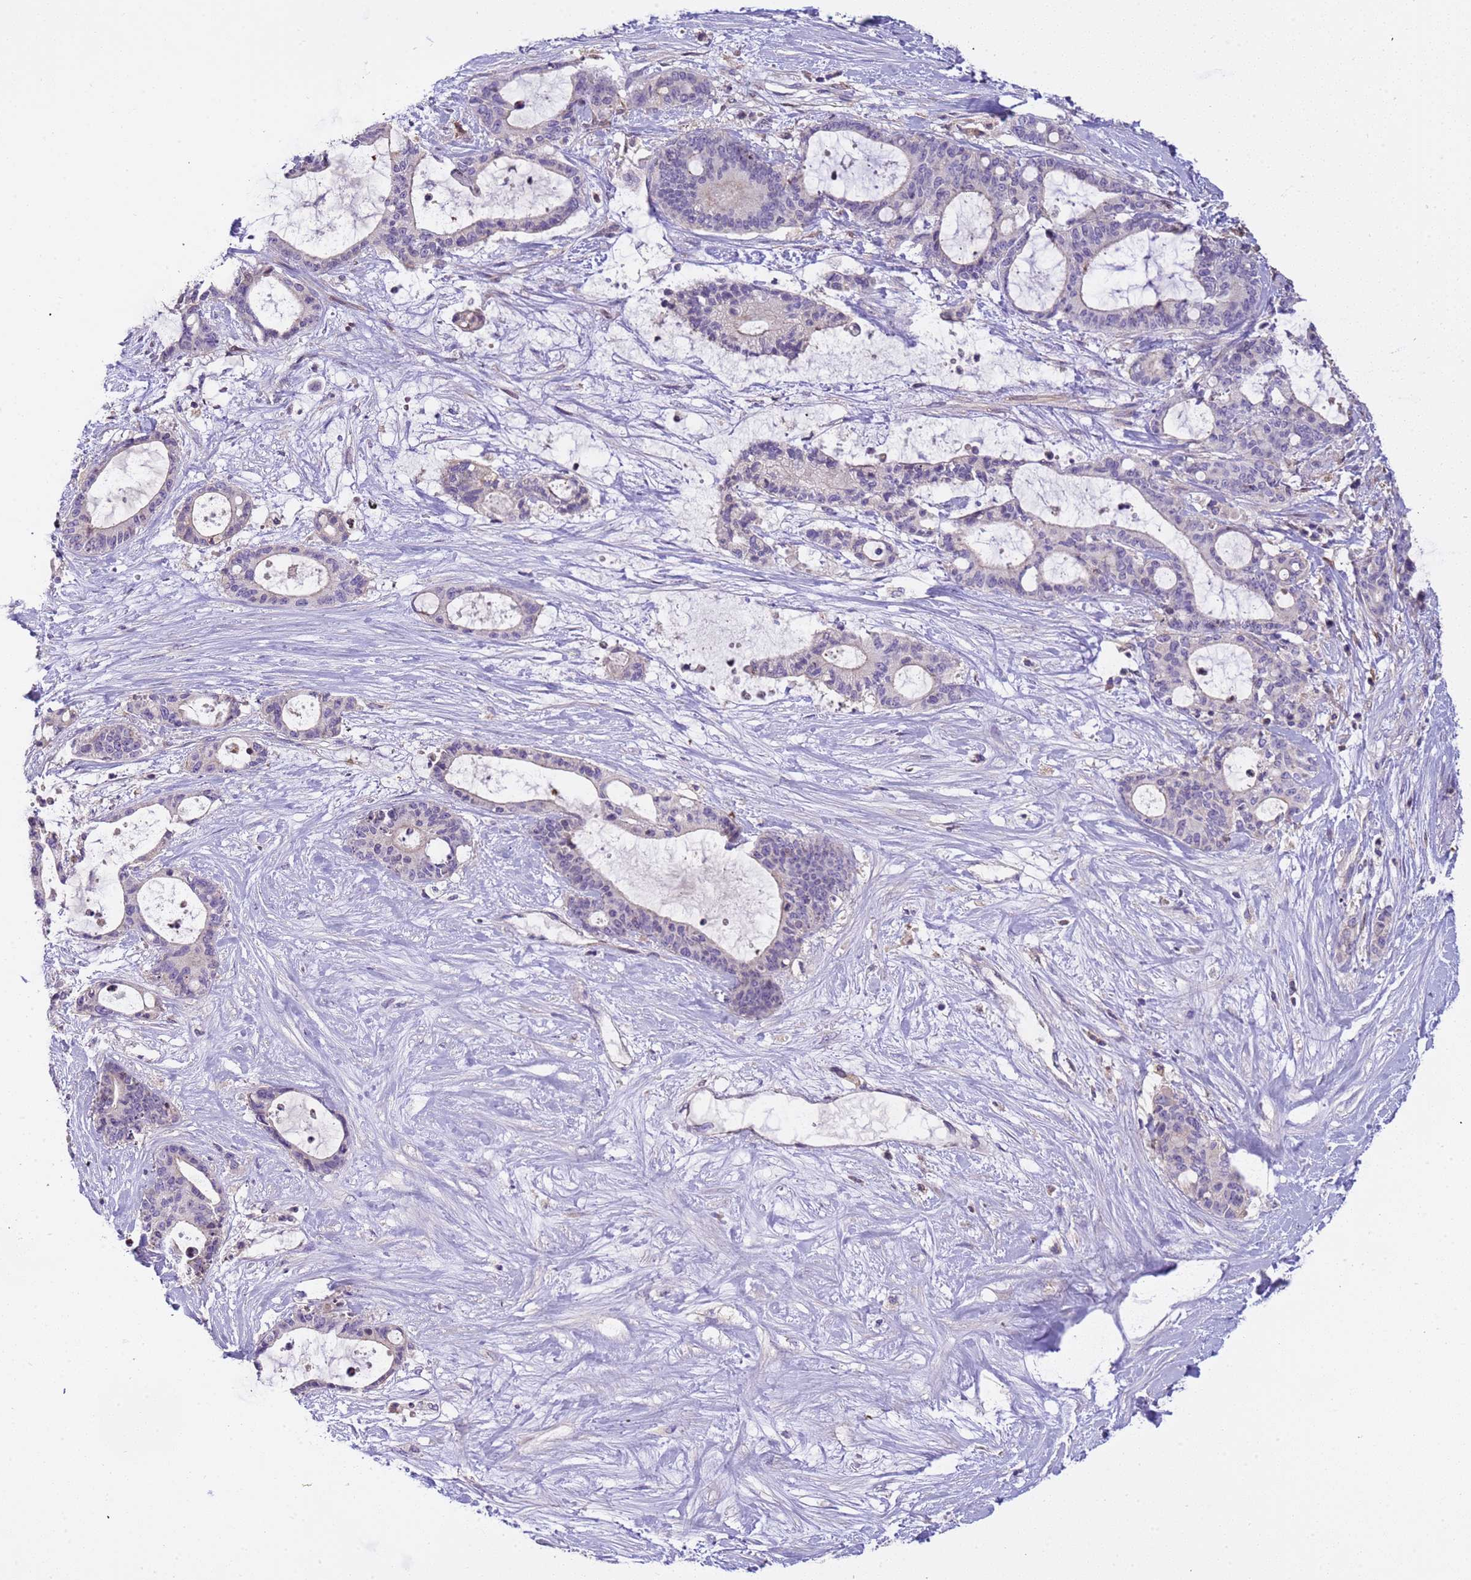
{"staining": {"intensity": "negative", "quantity": "none", "location": "none"}, "tissue": "liver cancer", "cell_type": "Tumor cells", "image_type": "cancer", "snomed": [{"axis": "morphology", "description": "Normal tissue, NOS"}, {"axis": "morphology", "description": "Cholangiocarcinoma"}, {"axis": "topography", "description": "Liver"}, {"axis": "topography", "description": "Peripheral nerve tissue"}], "caption": "Human liver cholangiocarcinoma stained for a protein using immunohistochemistry reveals no positivity in tumor cells.", "gene": "PLCXD3", "patient": {"sex": "female", "age": 73}}